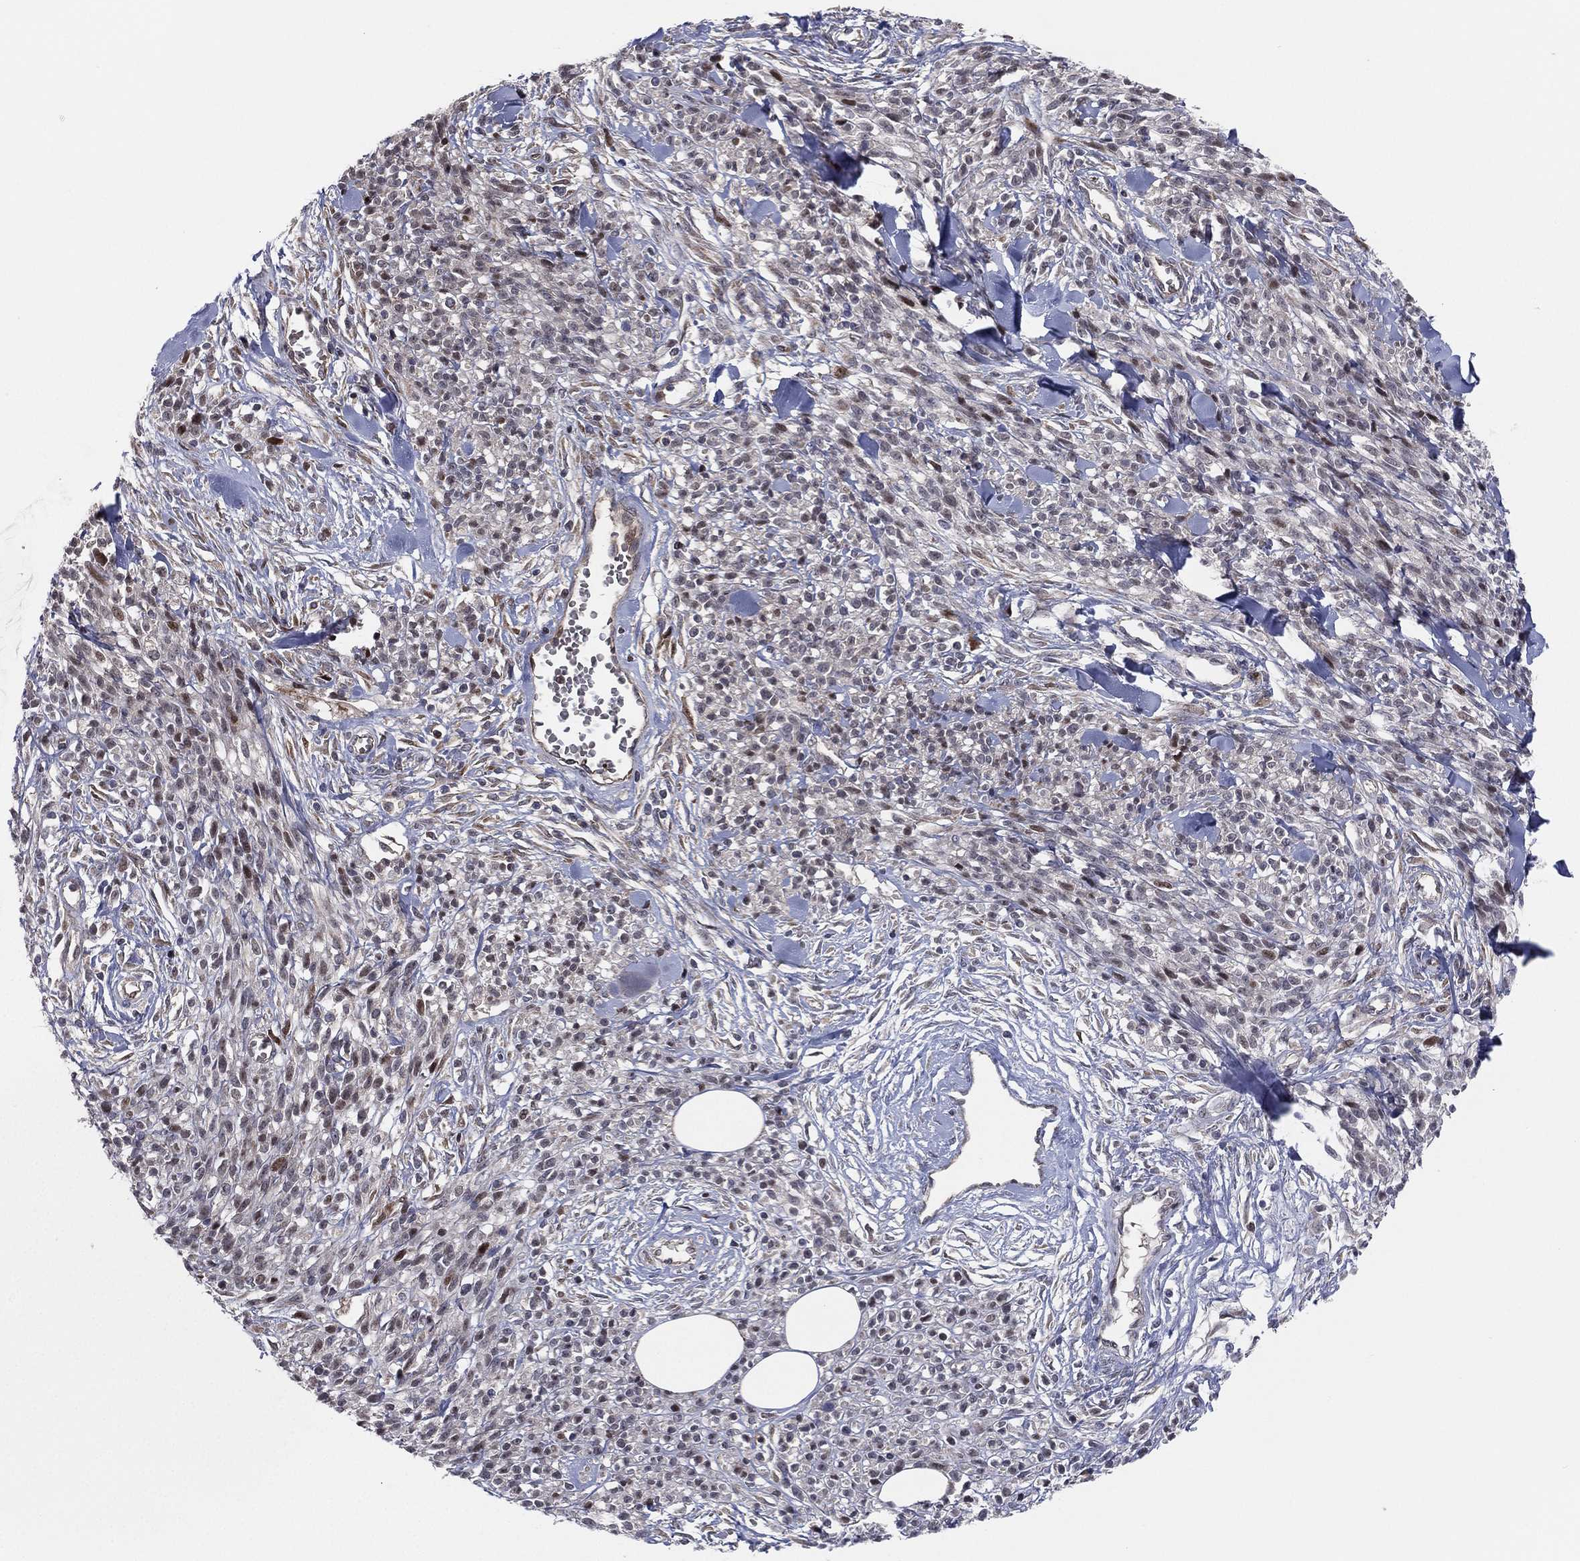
{"staining": {"intensity": "negative", "quantity": "none", "location": "none"}, "tissue": "melanoma", "cell_type": "Tumor cells", "image_type": "cancer", "snomed": [{"axis": "morphology", "description": "Malignant melanoma, NOS"}, {"axis": "topography", "description": "Skin"}, {"axis": "topography", "description": "Skin of trunk"}], "caption": "This is an immunohistochemistry histopathology image of melanoma. There is no expression in tumor cells.", "gene": "UTP14A", "patient": {"sex": "male", "age": 74}}